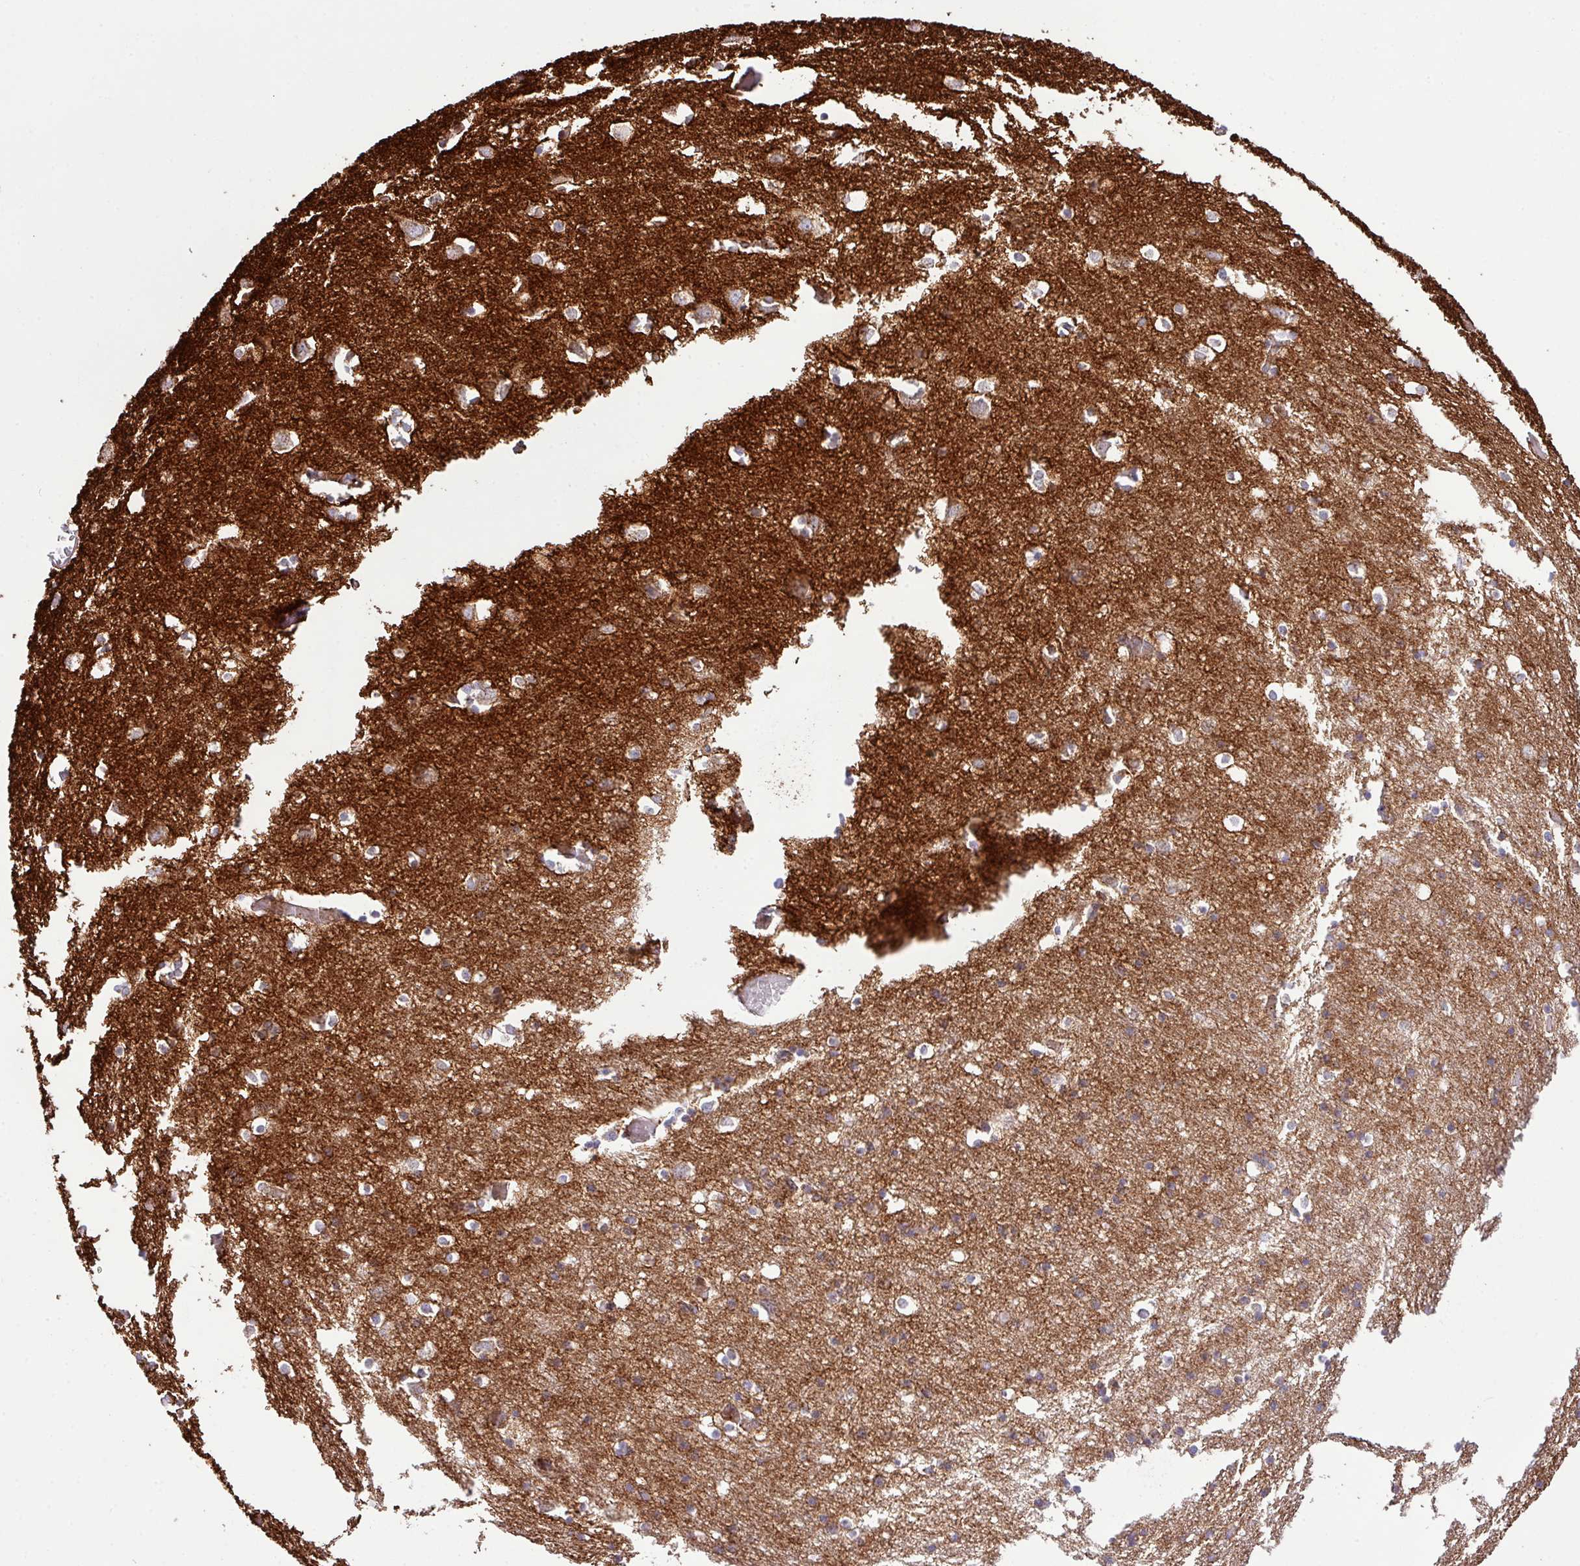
{"staining": {"intensity": "weak", "quantity": ">75%", "location": "cytoplasmic/membranous"}, "tissue": "cerebral cortex", "cell_type": "Endothelial cells", "image_type": "normal", "snomed": [{"axis": "morphology", "description": "Normal tissue, NOS"}, {"axis": "topography", "description": "Cerebral cortex"}], "caption": "DAB (3,3'-diaminobenzidine) immunohistochemical staining of unremarkable human cerebral cortex exhibits weak cytoplasmic/membranous protein positivity in approximately >75% of endothelial cells. (DAB (3,3'-diaminobenzidine) IHC, brown staining for protein, blue staining for nuclei).", "gene": "B3GNT9", "patient": {"sex": "male", "age": 70}}